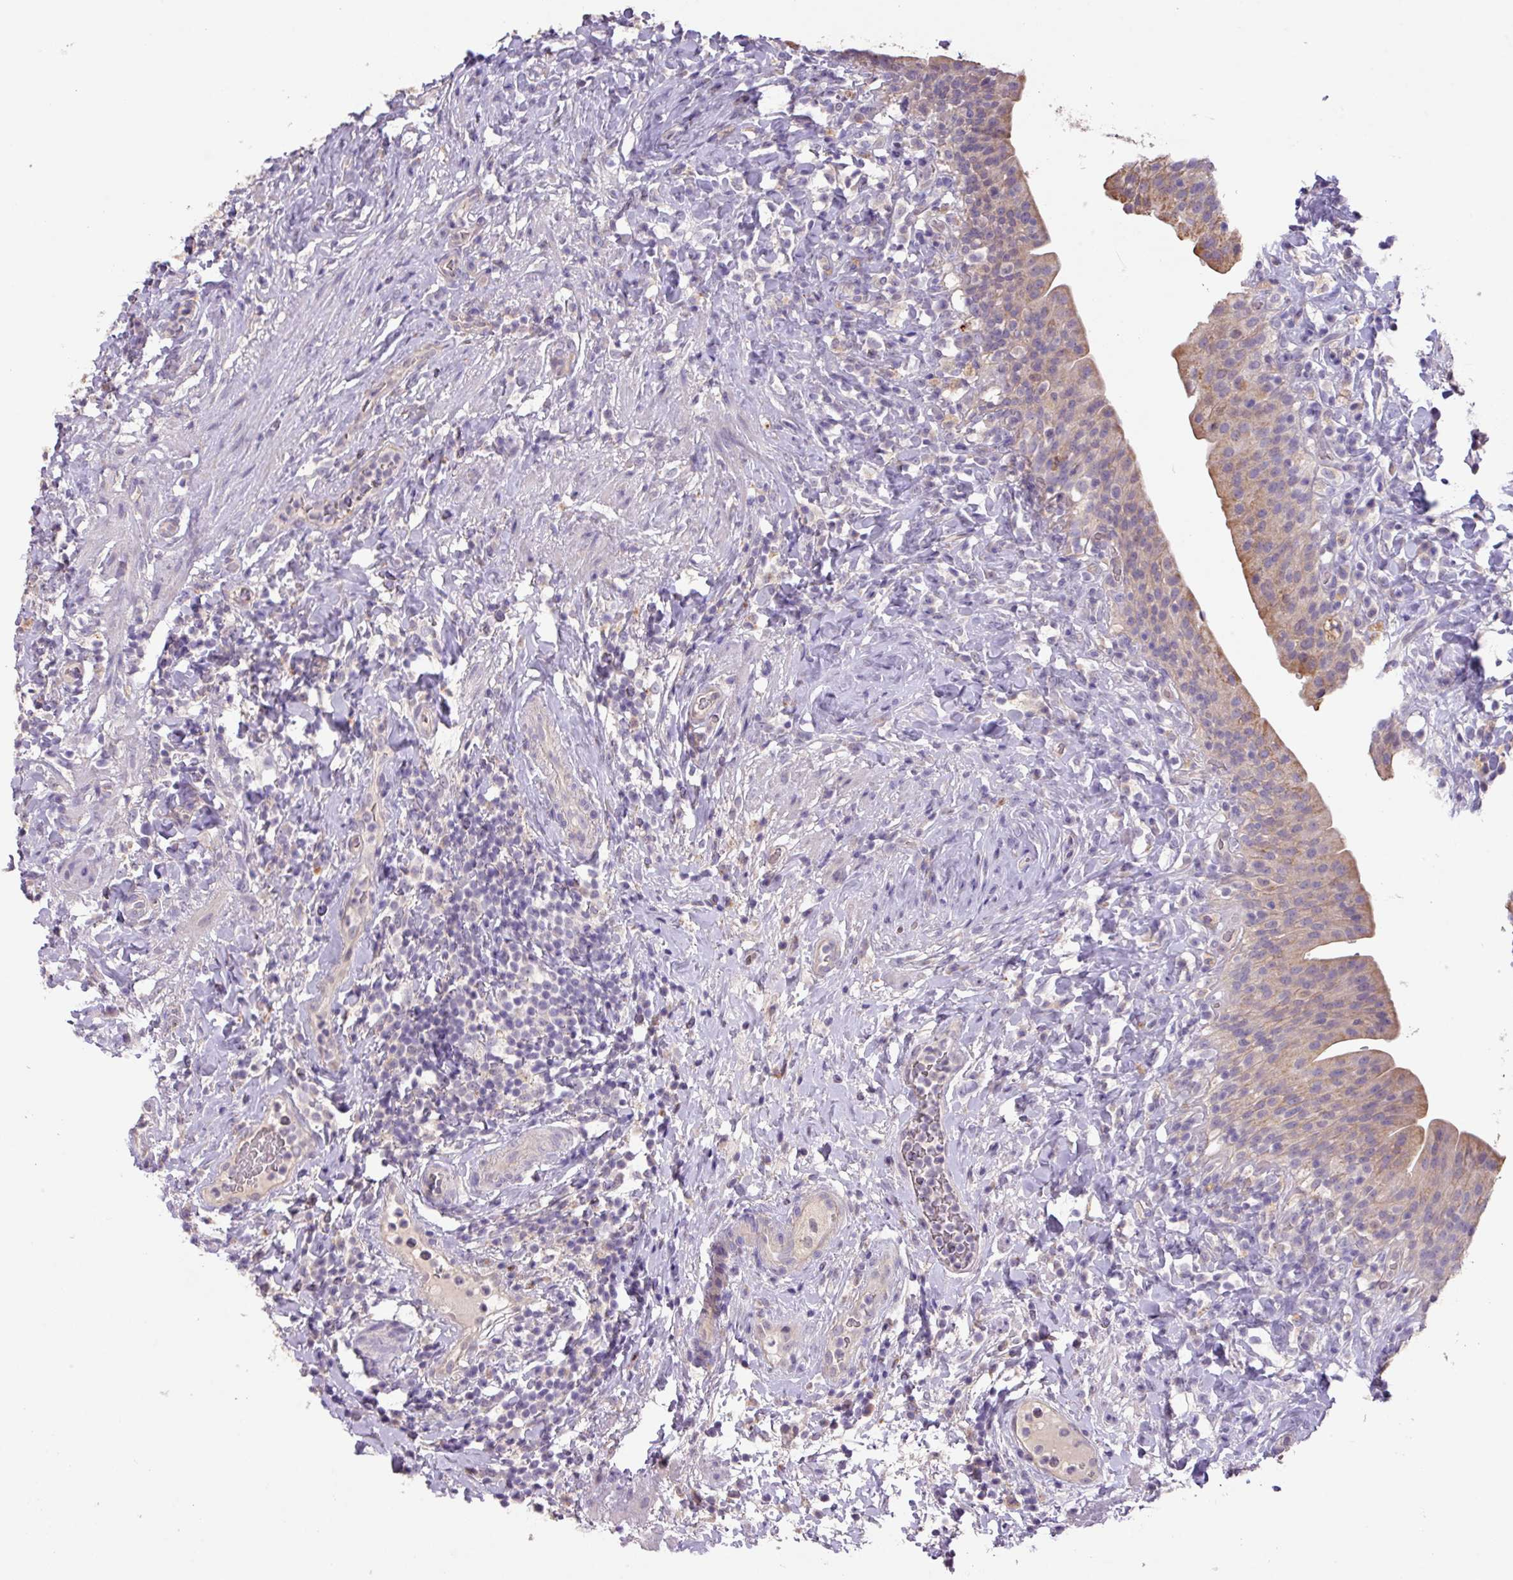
{"staining": {"intensity": "moderate", "quantity": "<25%", "location": "cytoplasmic/membranous"}, "tissue": "urinary bladder", "cell_type": "Urothelial cells", "image_type": "normal", "snomed": [{"axis": "morphology", "description": "Normal tissue, NOS"}, {"axis": "morphology", "description": "Inflammation, NOS"}, {"axis": "topography", "description": "Urinary bladder"}], "caption": "Approximately <25% of urothelial cells in benign urinary bladder display moderate cytoplasmic/membranous protein positivity as visualized by brown immunohistochemical staining.", "gene": "PRADC1", "patient": {"sex": "male", "age": 64}}